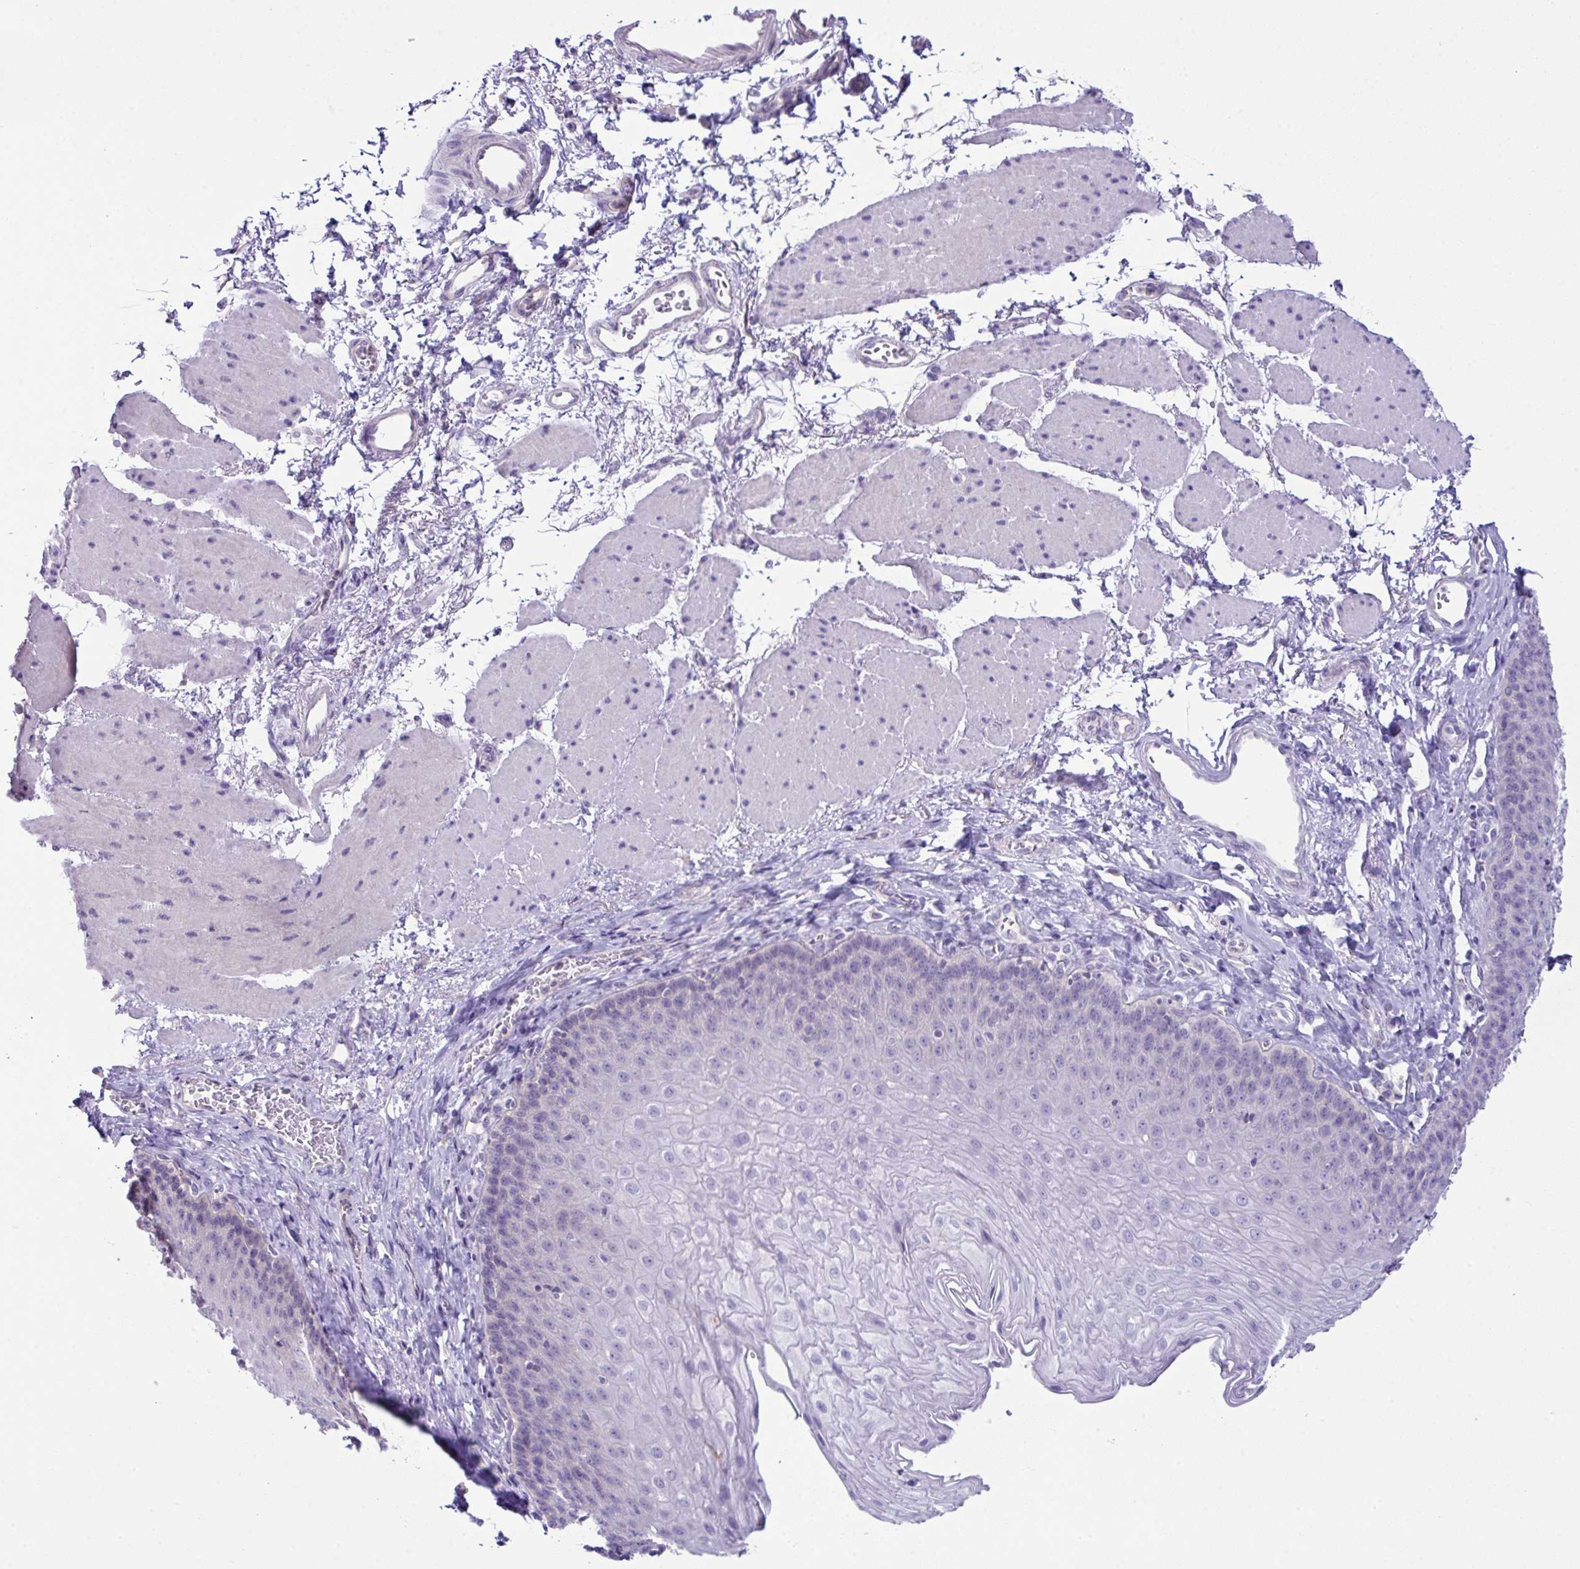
{"staining": {"intensity": "negative", "quantity": "none", "location": "none"}, "tissue": "esophagus", "cell_type": "Squamous epithelial cells", "image_type": "normal", "snomed": [{"axis": "morphology", "description": "Normal tissue, NOS"}, {"axis": "topography", "description": "Esophagus"}], "caption": "Esophagus was stained to show a protein in brown. There is no significant positivity in squamous epithelial cells. (DAB immunohistochemistry visualized using brightfield microscopy, high magnification).", "gene": "D2HGDH", "patient": {"sex": "female", "age": 81}}